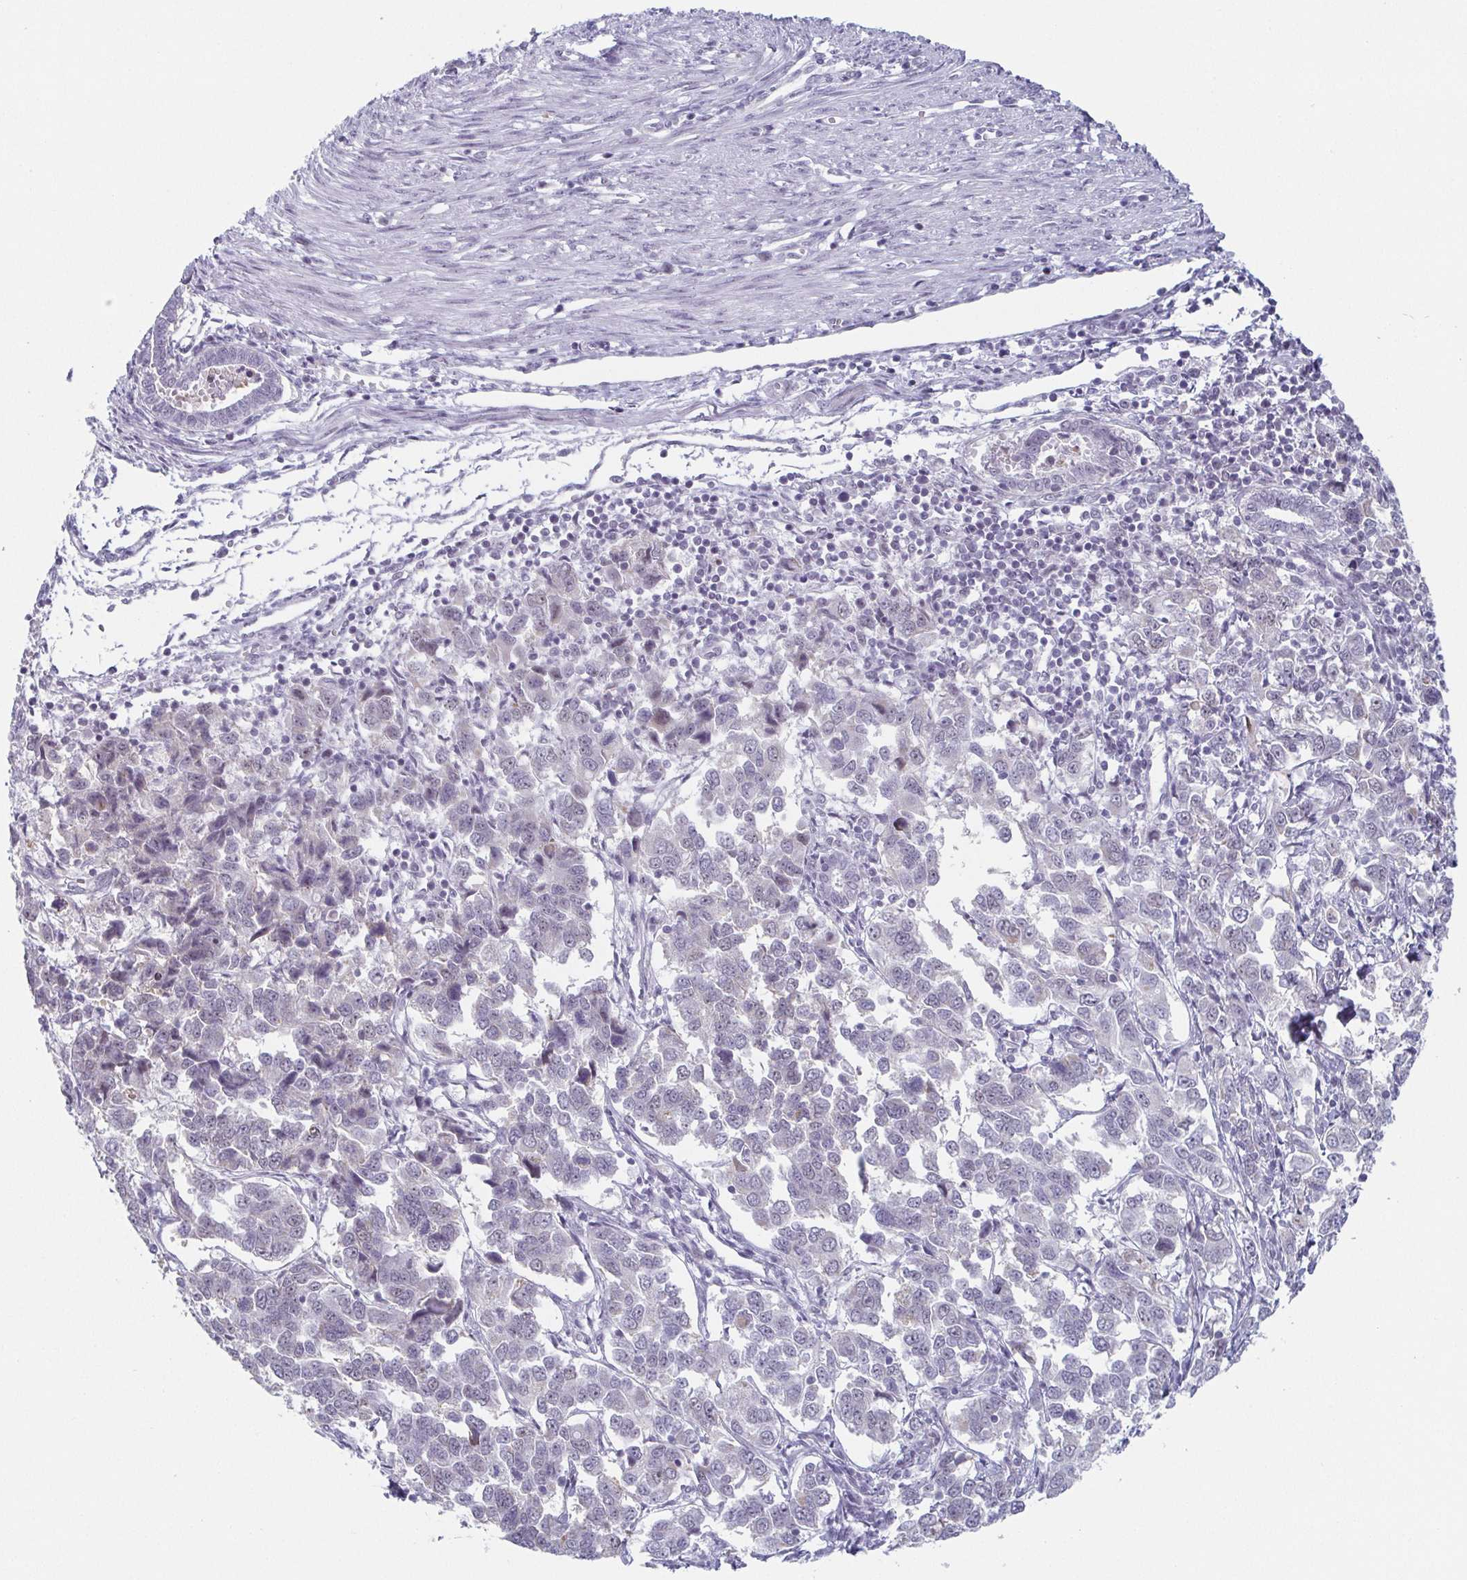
{"staining": {"intensity": "negative", "quantity": "none", "location": "none"}, "tissue": "endometrial cancer", "cell_type": "Tumor cells", "image_type": "cancer", "snomed": [{"axis": "morphology", "description": "Adenocarcinoma, NOS"}, {"axis": "topography", "description": "Endometrium"}], "caption": "Endometrial cancer (adenocarcinoma) was stained to show a protein in brown. There is no significant staining in tumor cells. (DAB (3,3'-diaminobenzidine) immunohistochemistry (IHC) with hematoxylin counter stain).", "gene": "EXOSC7", "patient": {"sex": "female", "age": 43}}